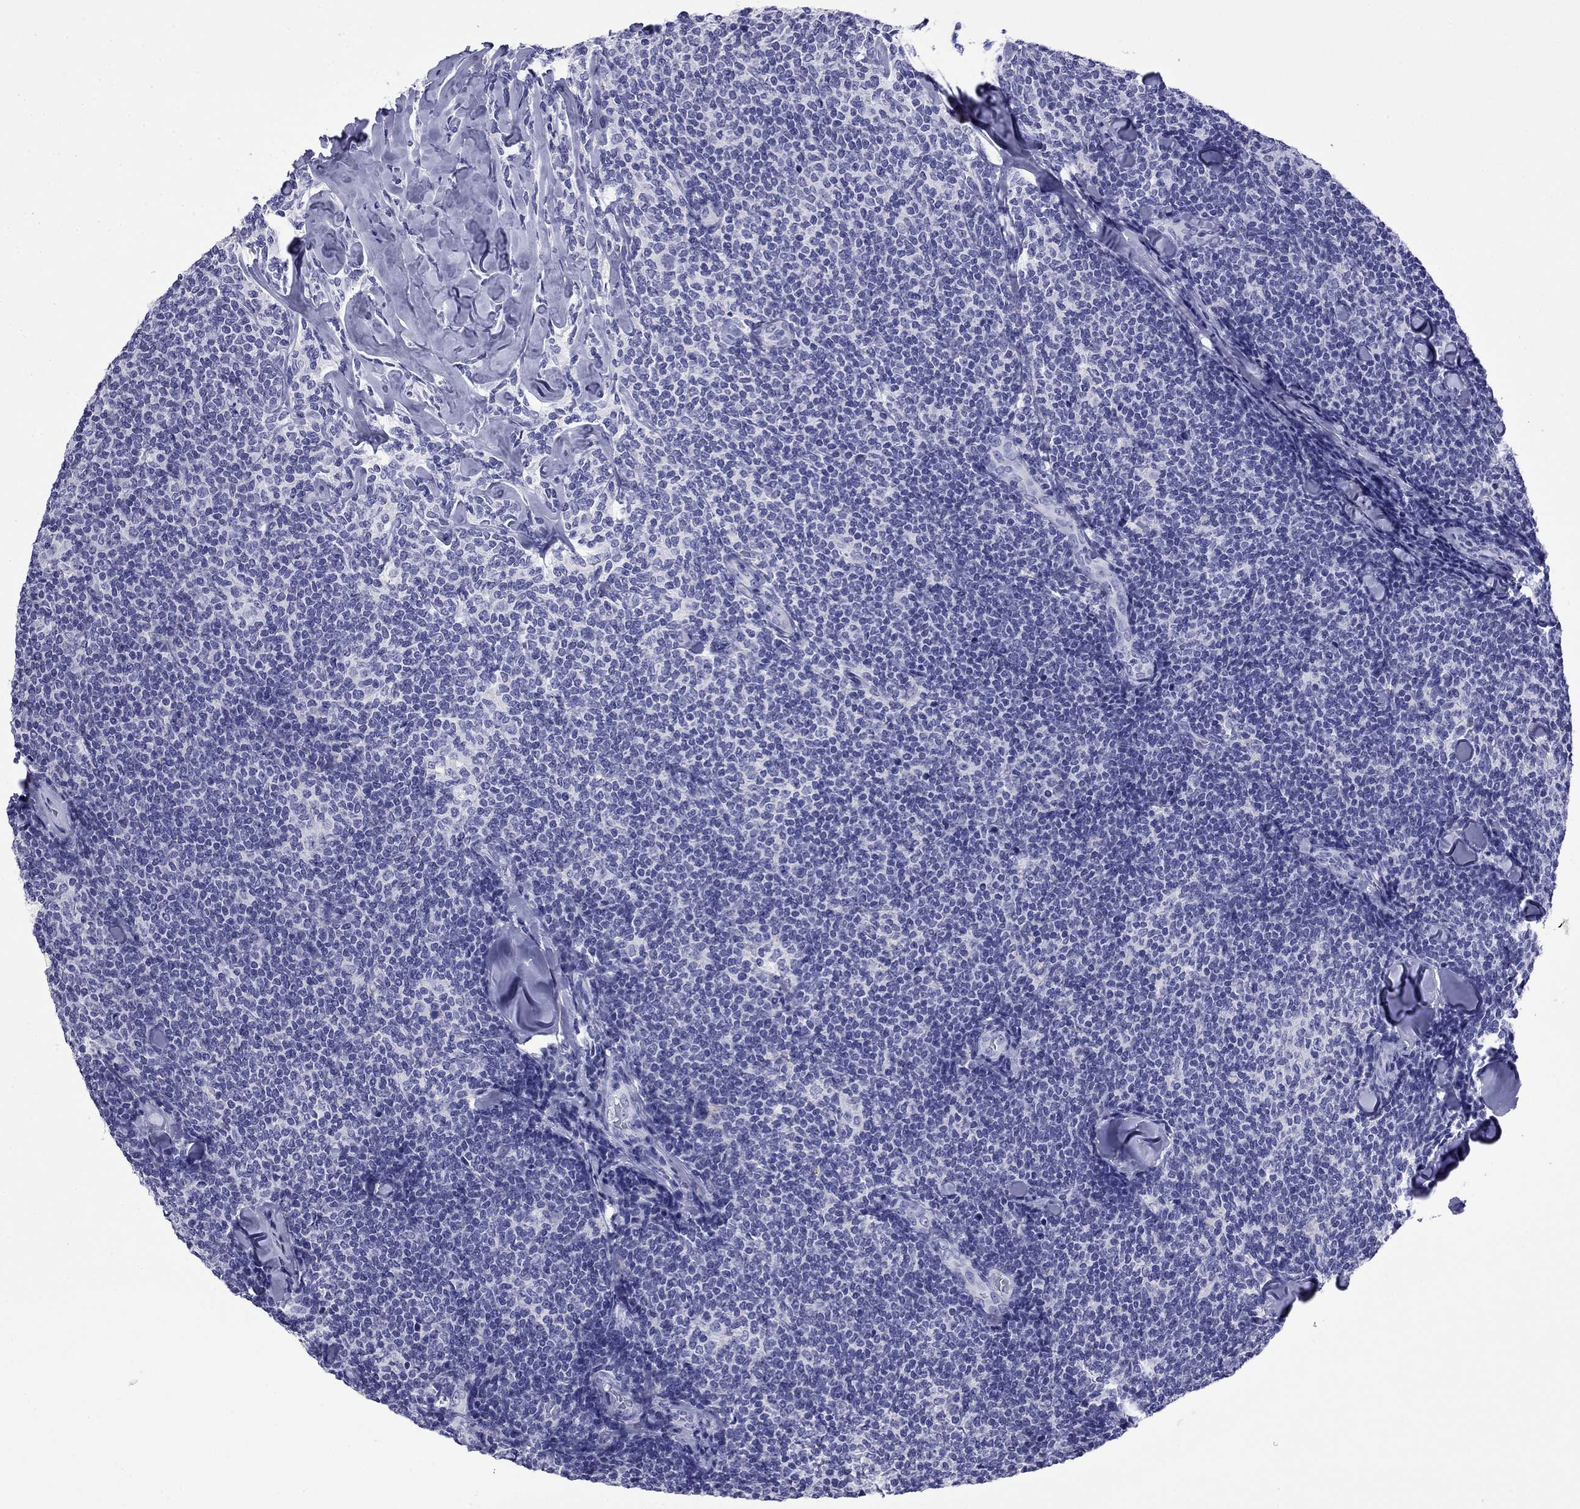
{"staining": {"intensity": "negative", "quantity": "none", "location": "none"}, "tissue": "lymphoma", "cell_type": "Tumor cells", "image_type": "cancer", "snomed": [{"axis": "morphology", "description": "Malignant lymphoma, non-Hodgkin's type, Low grade"}, {"axis": "topography", "description": "Lymph node"}], "caption": "Micrograph shows no significant protein positivity in tumor cells of malignant lymphoma, non-Hodgkin's type (low-grade).", "gene": "FIGLA", "patient": {"sex": "female", "age": 56}}